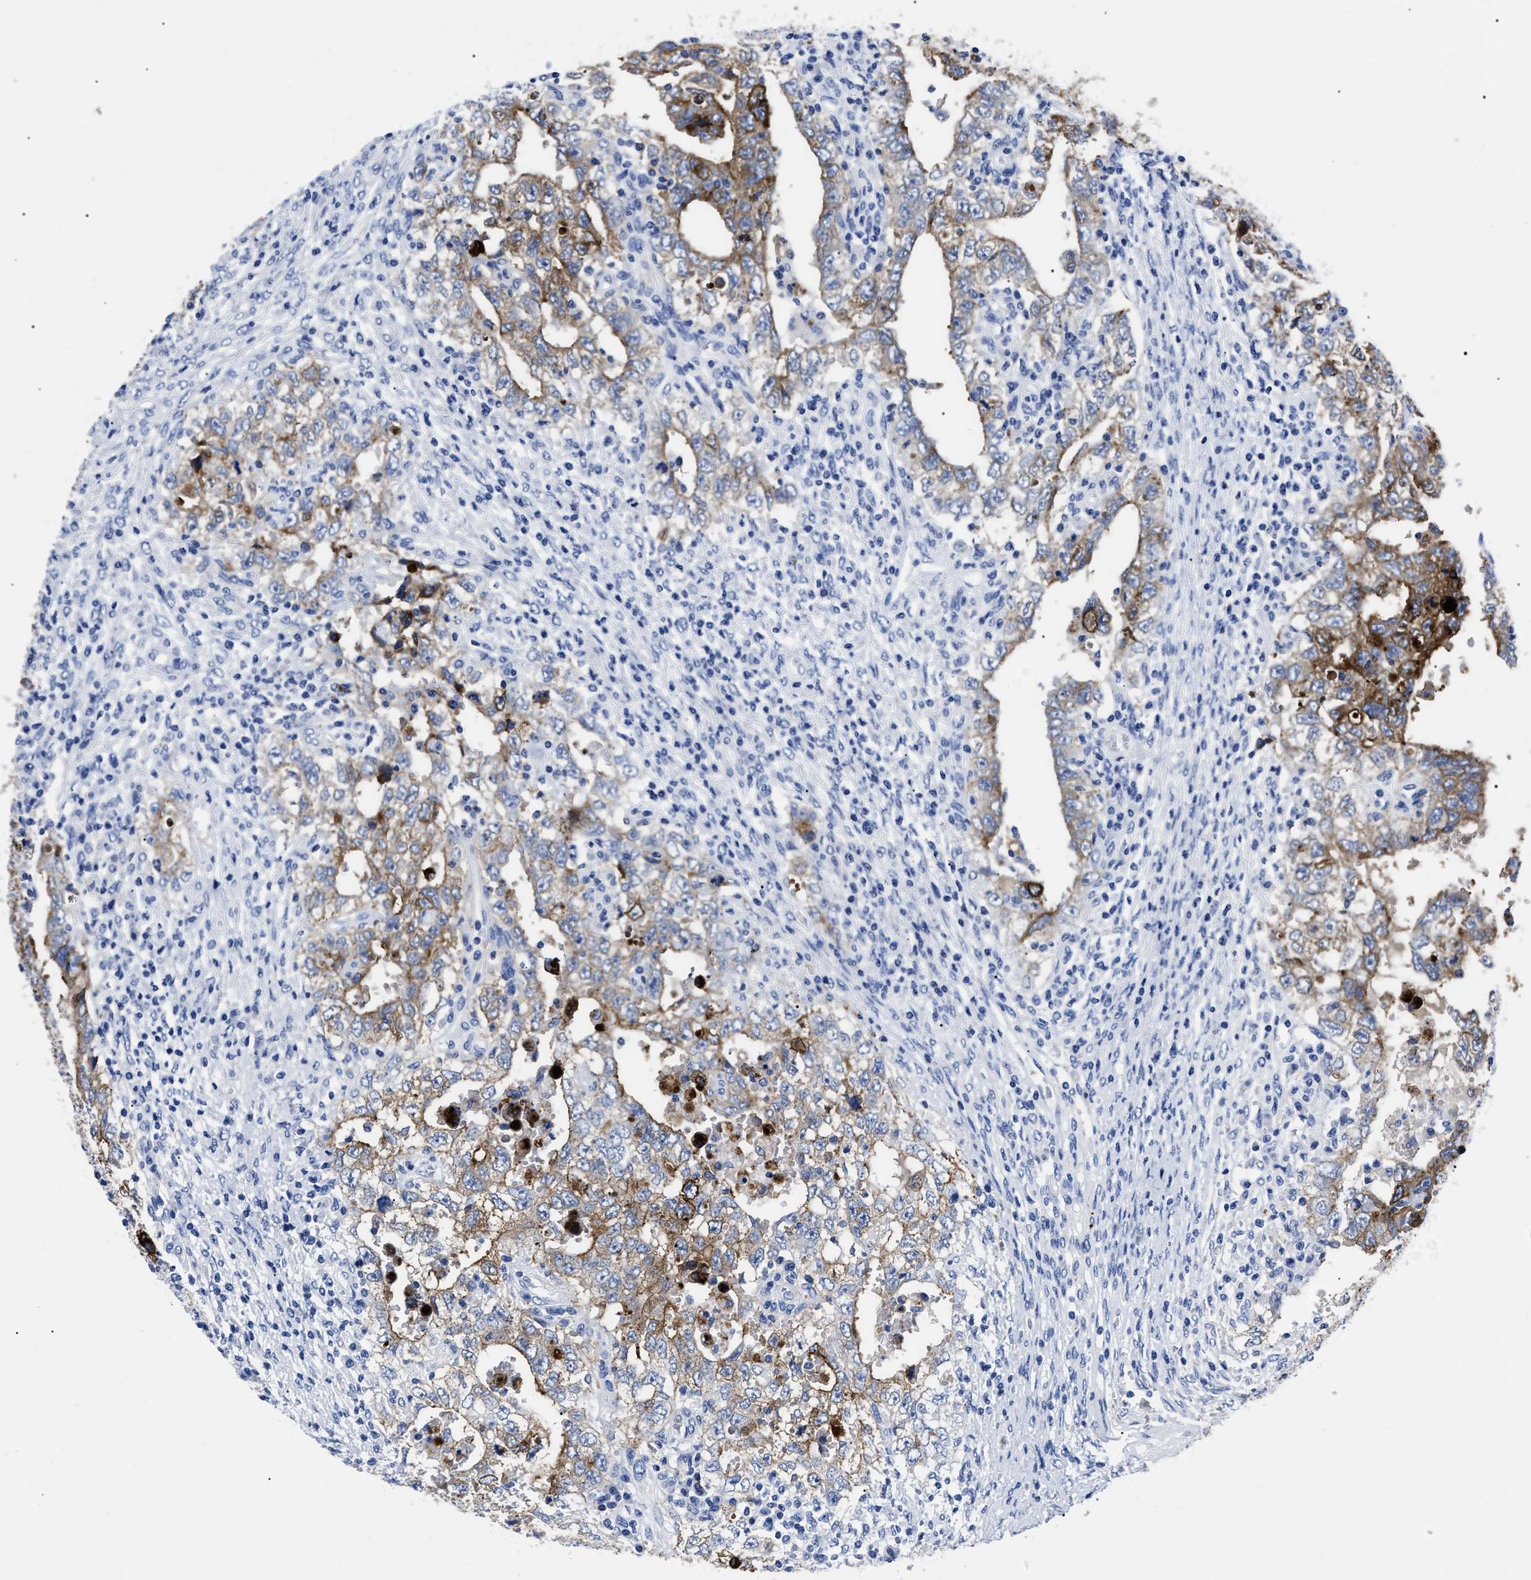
{"staining": {"intensity": "moderate", "quantity": ">75%", "location": "cytoplasmic/membranous"}, "tissue": "testis cancer", "cell_type": "Tumor cells", "image_type": "cancer", "snomed": [{"axis": "morphology", "description": "Carcinoma, Embryonal, NOS"}, {"axis": "topography", "description": "Testis"}], "caption": "The immunohistochemical stain labels moderate cytoplasmic/membranous staining in tumor cells of testis cancer tissue.", "gene": "ALPG", "patient": {"sex": "male", "age": 26}}